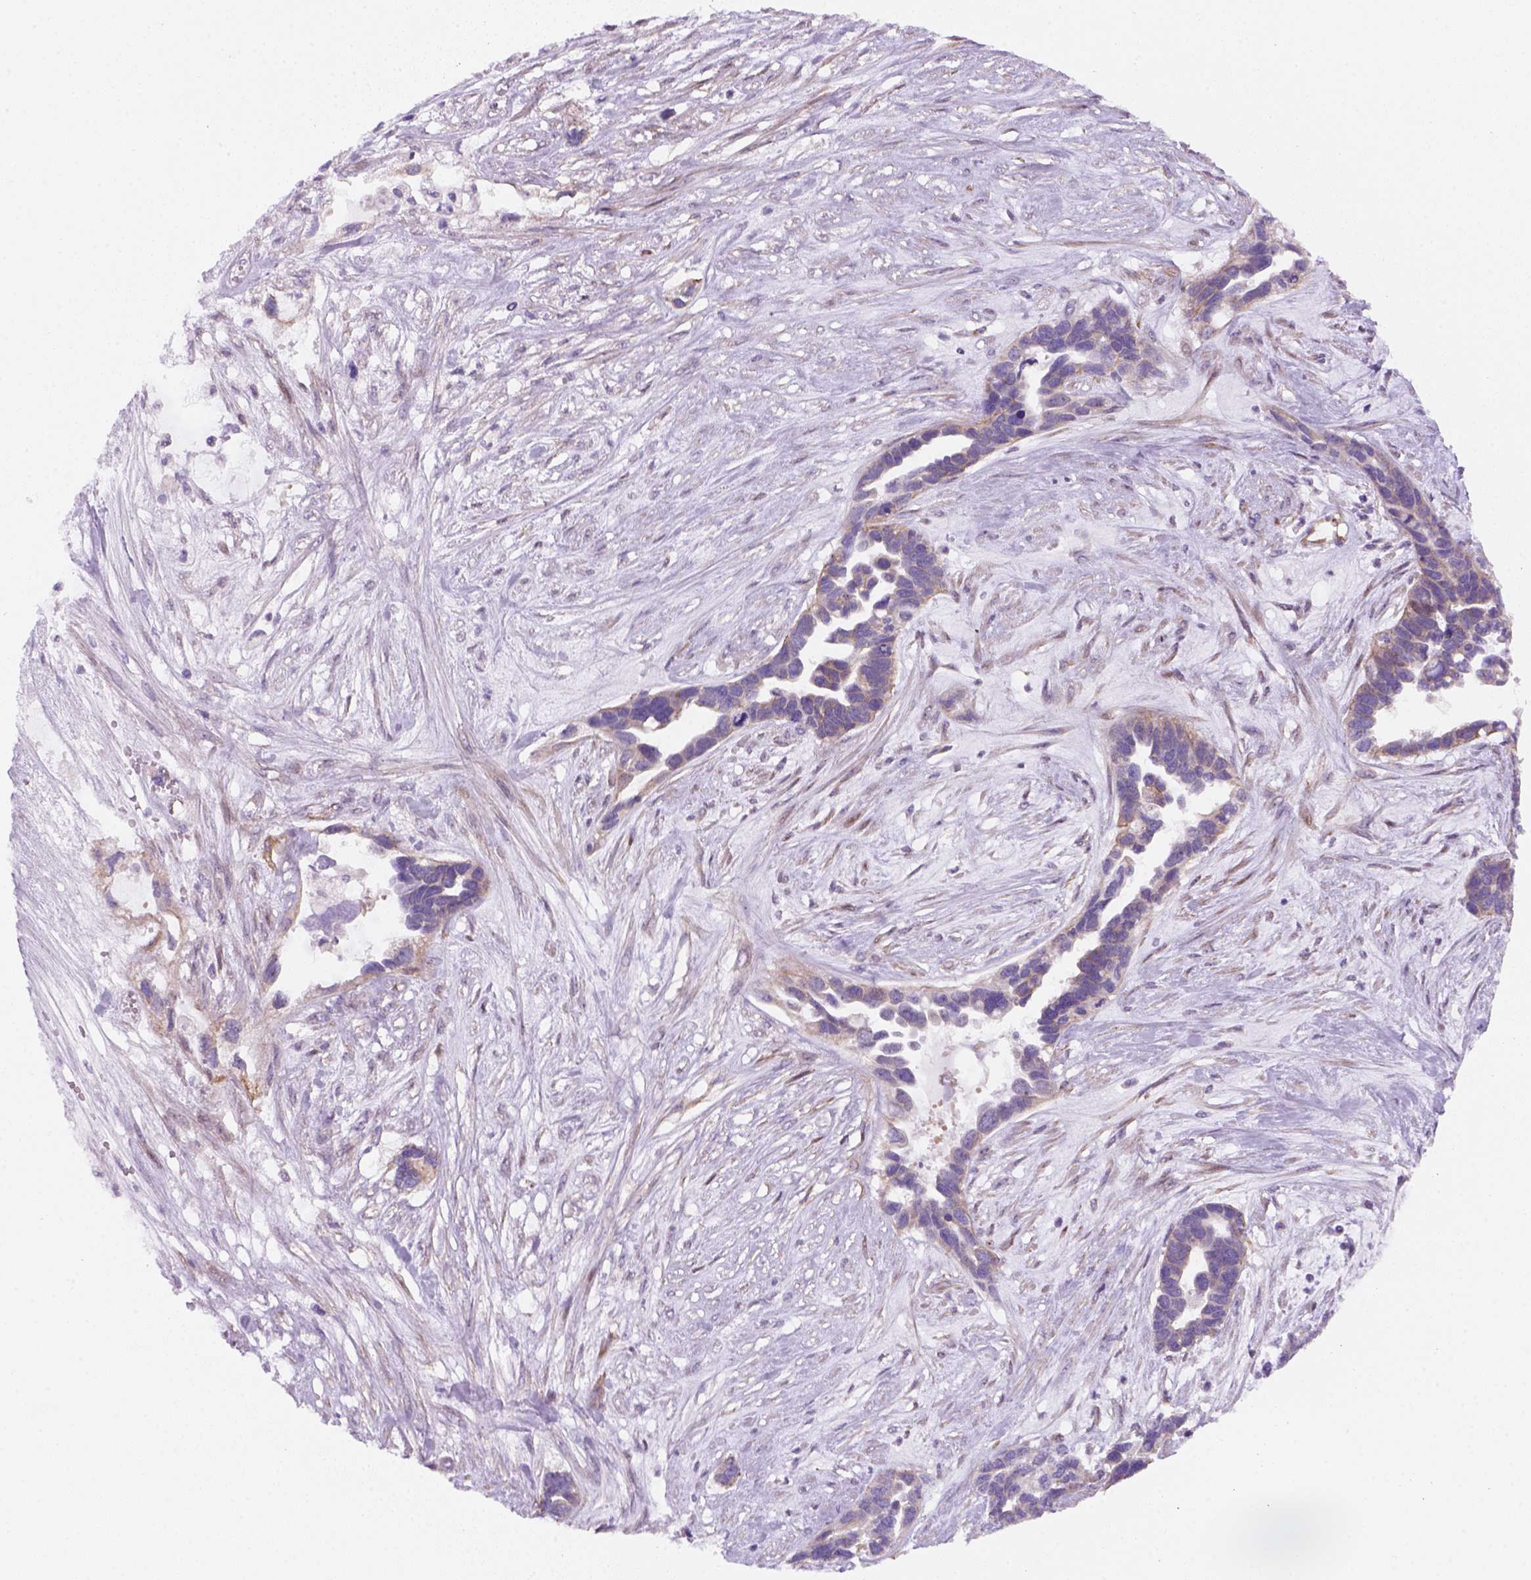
{"staining": {"intensity": "weak", "quantity": ">75%", "location": "cytoplasmic/membranous"}, "tissue": "ovarian cancer", "cell_type": "Tumor cells", "image_type": "cancer", "snomed": [{"axis": "morphology", "description": "Cystadenocarcinoma, serous, NOS"}, {"axis": "topography", "description": "Ovary"}], "caption": "About >75% of tumor cells in ovarian serous cystadenocarcinoma reveal weak cytoplasmic/membranous protein staining as visualized by brown immunohistochemical staining.", "gene": "VSTM5", "patient": {"sex": "female", "age": 54}}